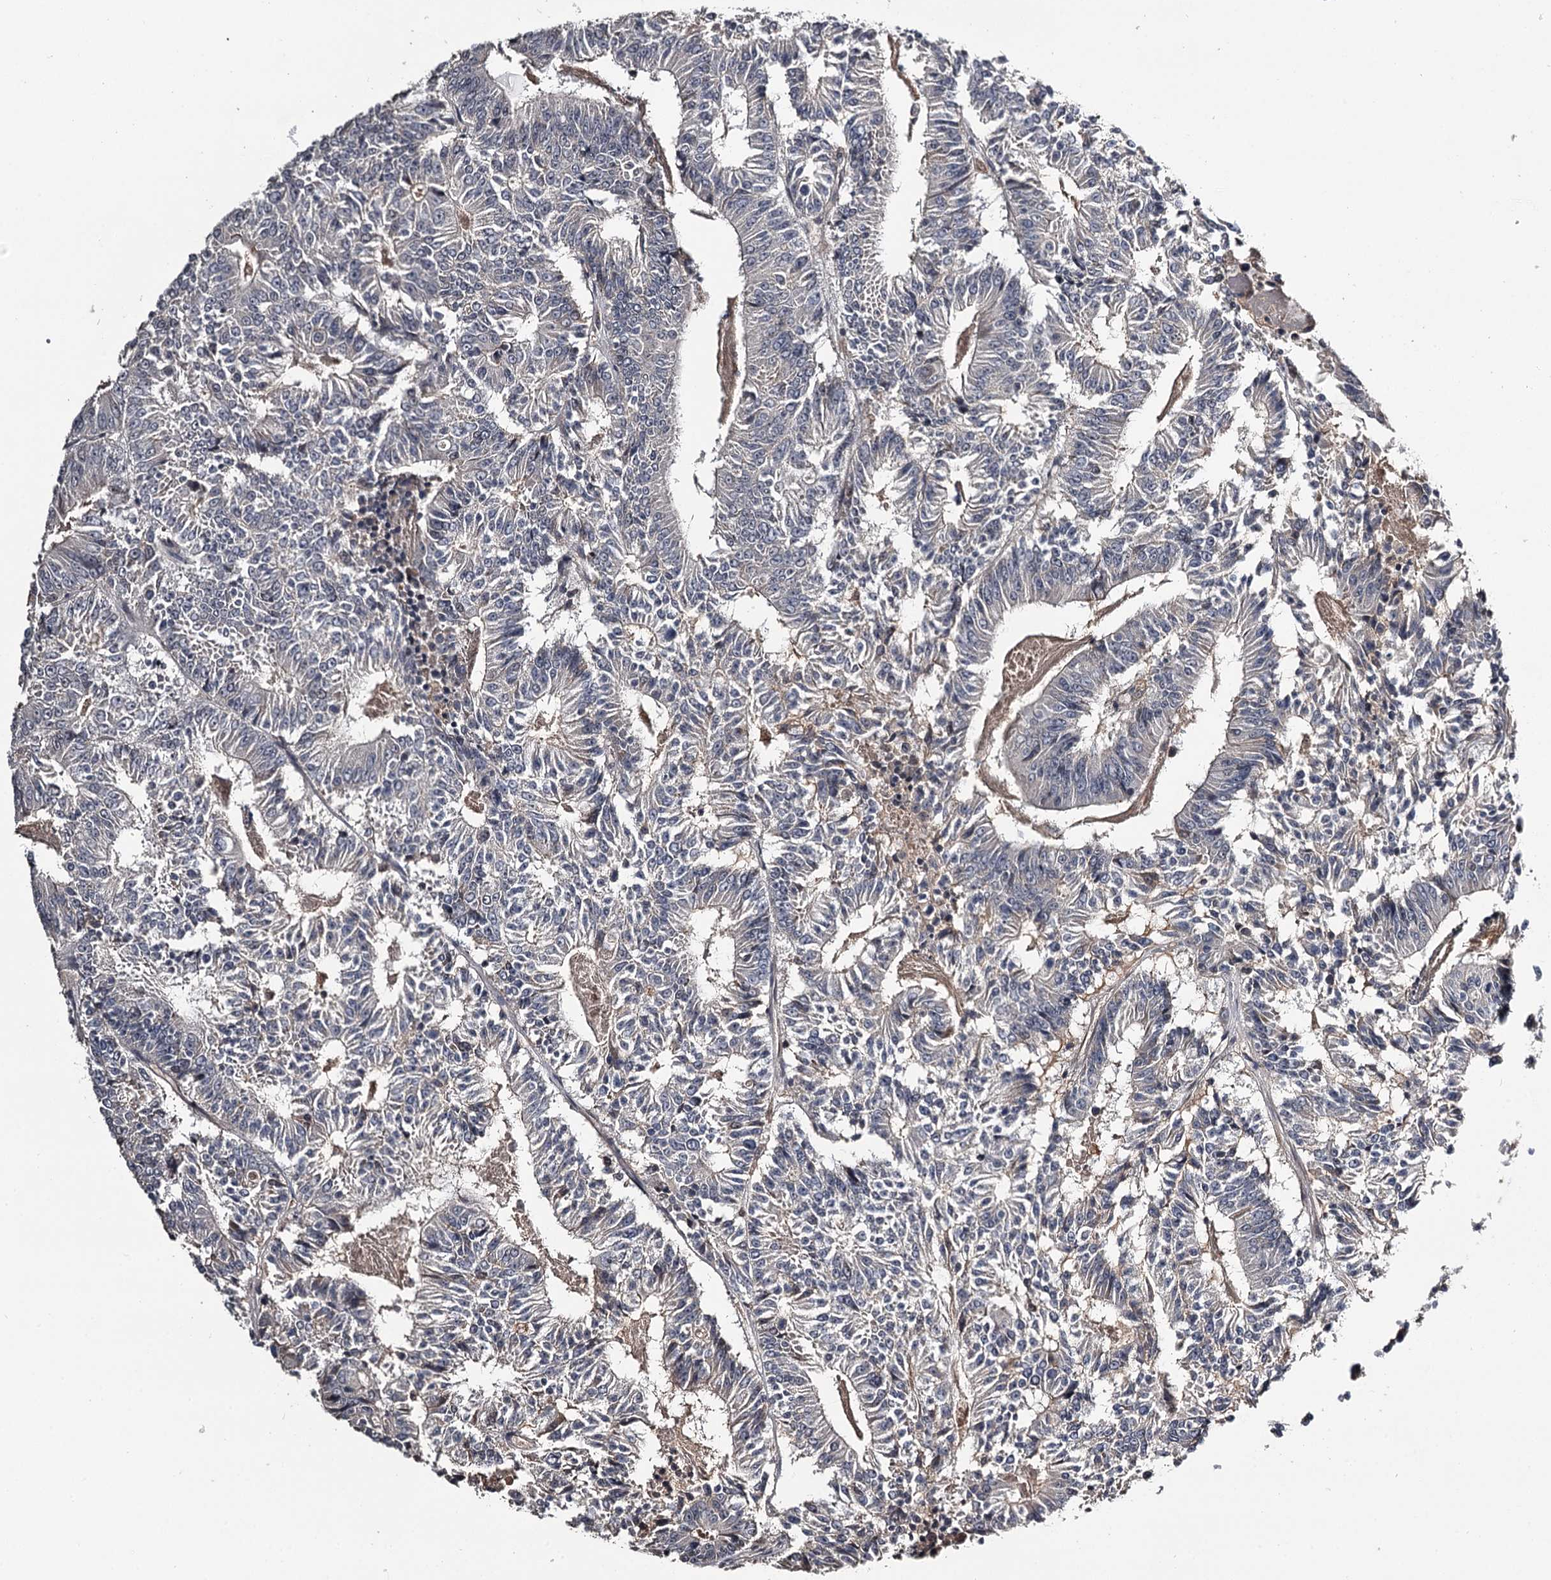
{"staining": {"intensity": "negative", "quantity": "none", "location": "none"}, "tissue": "colorectal cancer", "cell_type": "Tumor cells", "image_type": "cancer", "snomed": [{"axis": "morphology", "description": "Adenocarcinoma, NOS"}, {"axis": "topography", "description": "Colon"}], "caption": "This is an IHC histopathology image of colorectal cancer. There is no positivity in tumor cells.", "gene": "CWF19L2", "patient": {"sex": "male", "age": 83}}